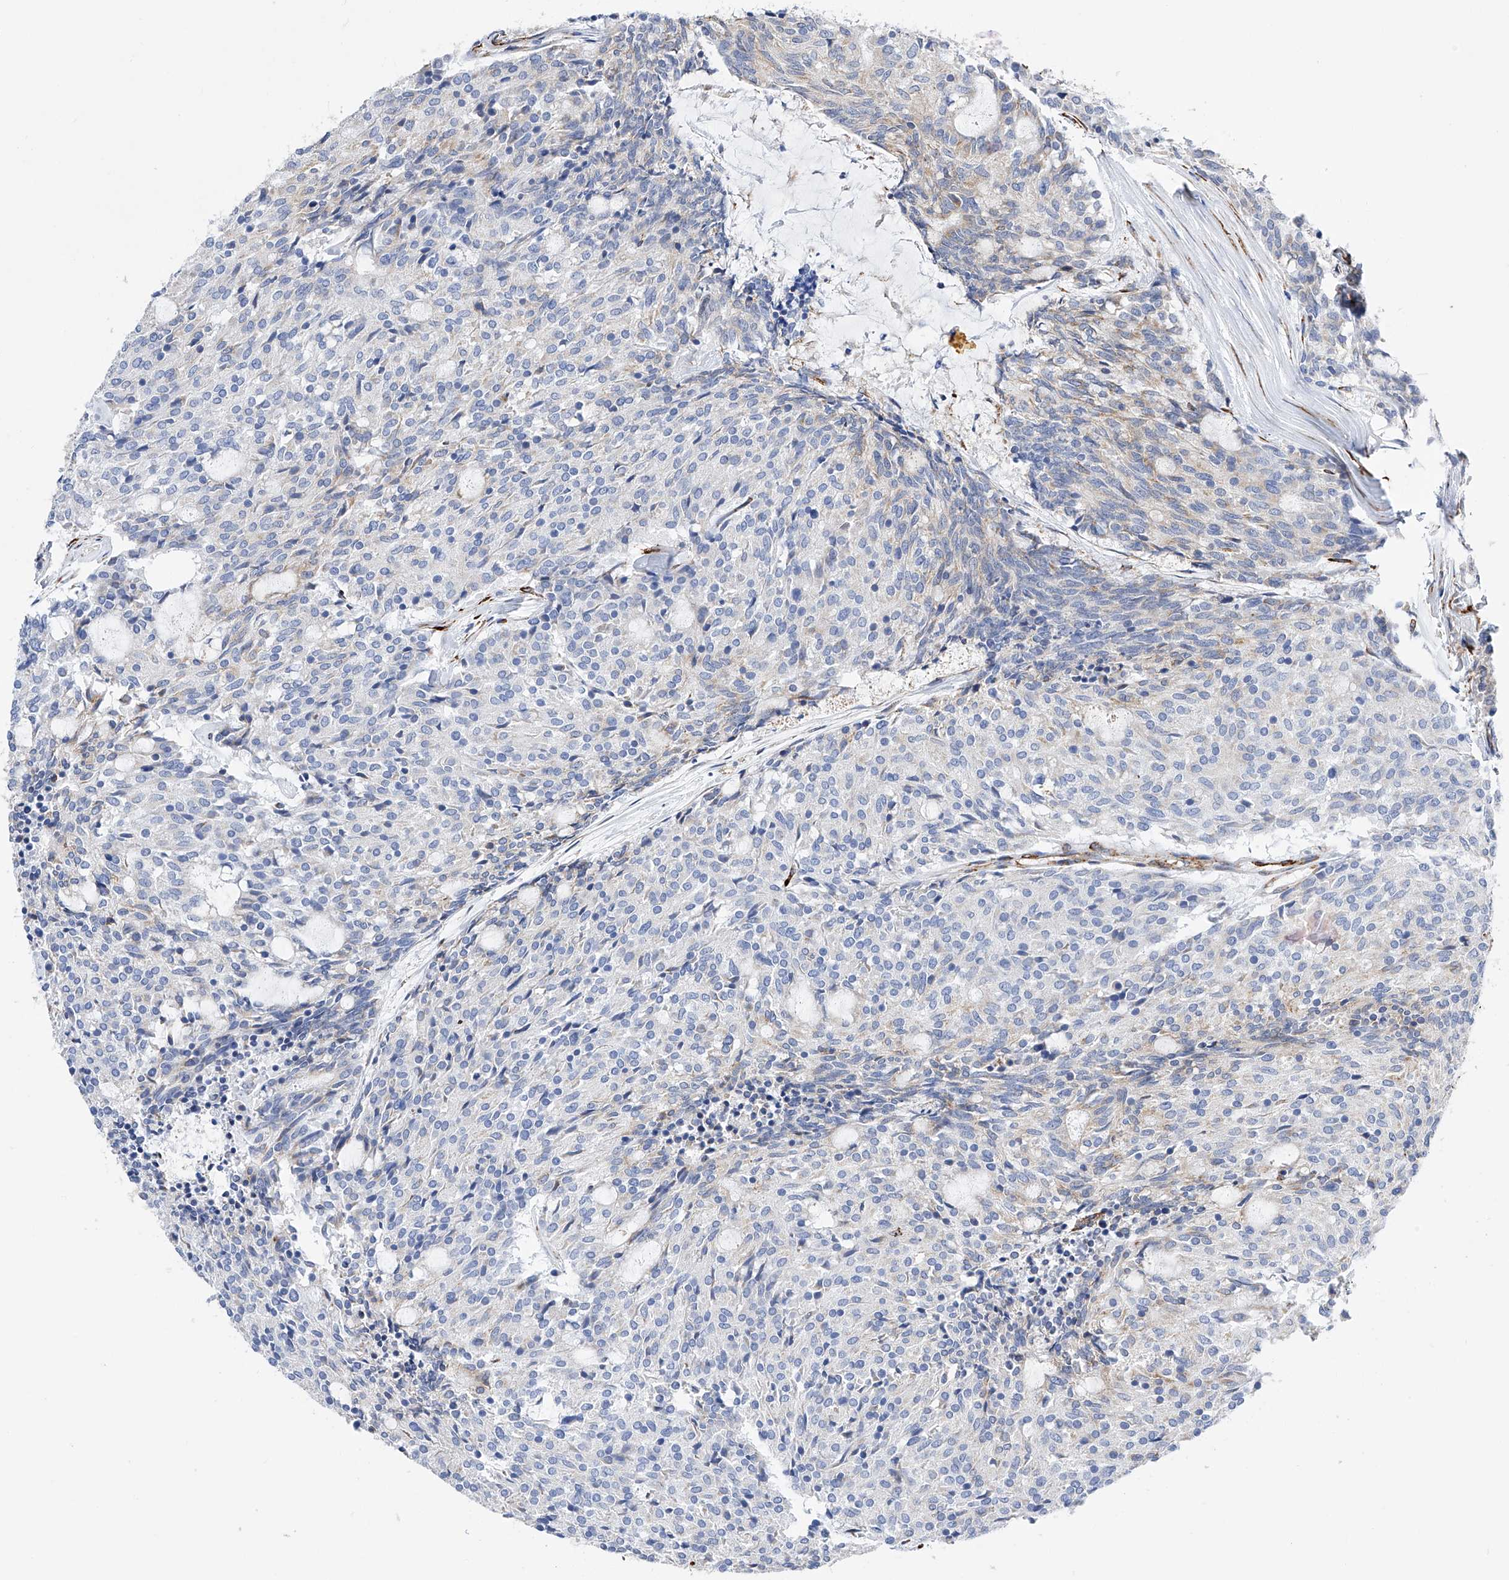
{"staining": {"intensity": "negative", "quantity": "none", "location": "none"}, "tissue": "carcinoid", "cell_type": "Tumor cells", "image_type": "cancer", "snomed": [{"axis": "morphology", "description": "Carcinoid, malignant, NOS"}, {"axis": "topography", "description": "Pancreas"}], "caption": "Tumor cells show no significant protein positivity in carcinoid. (Immunohistochemistry, brightfield microscopy, high magnification).", "gene": "PDIA5", "patient": {"sex": "female", "age": 54}}